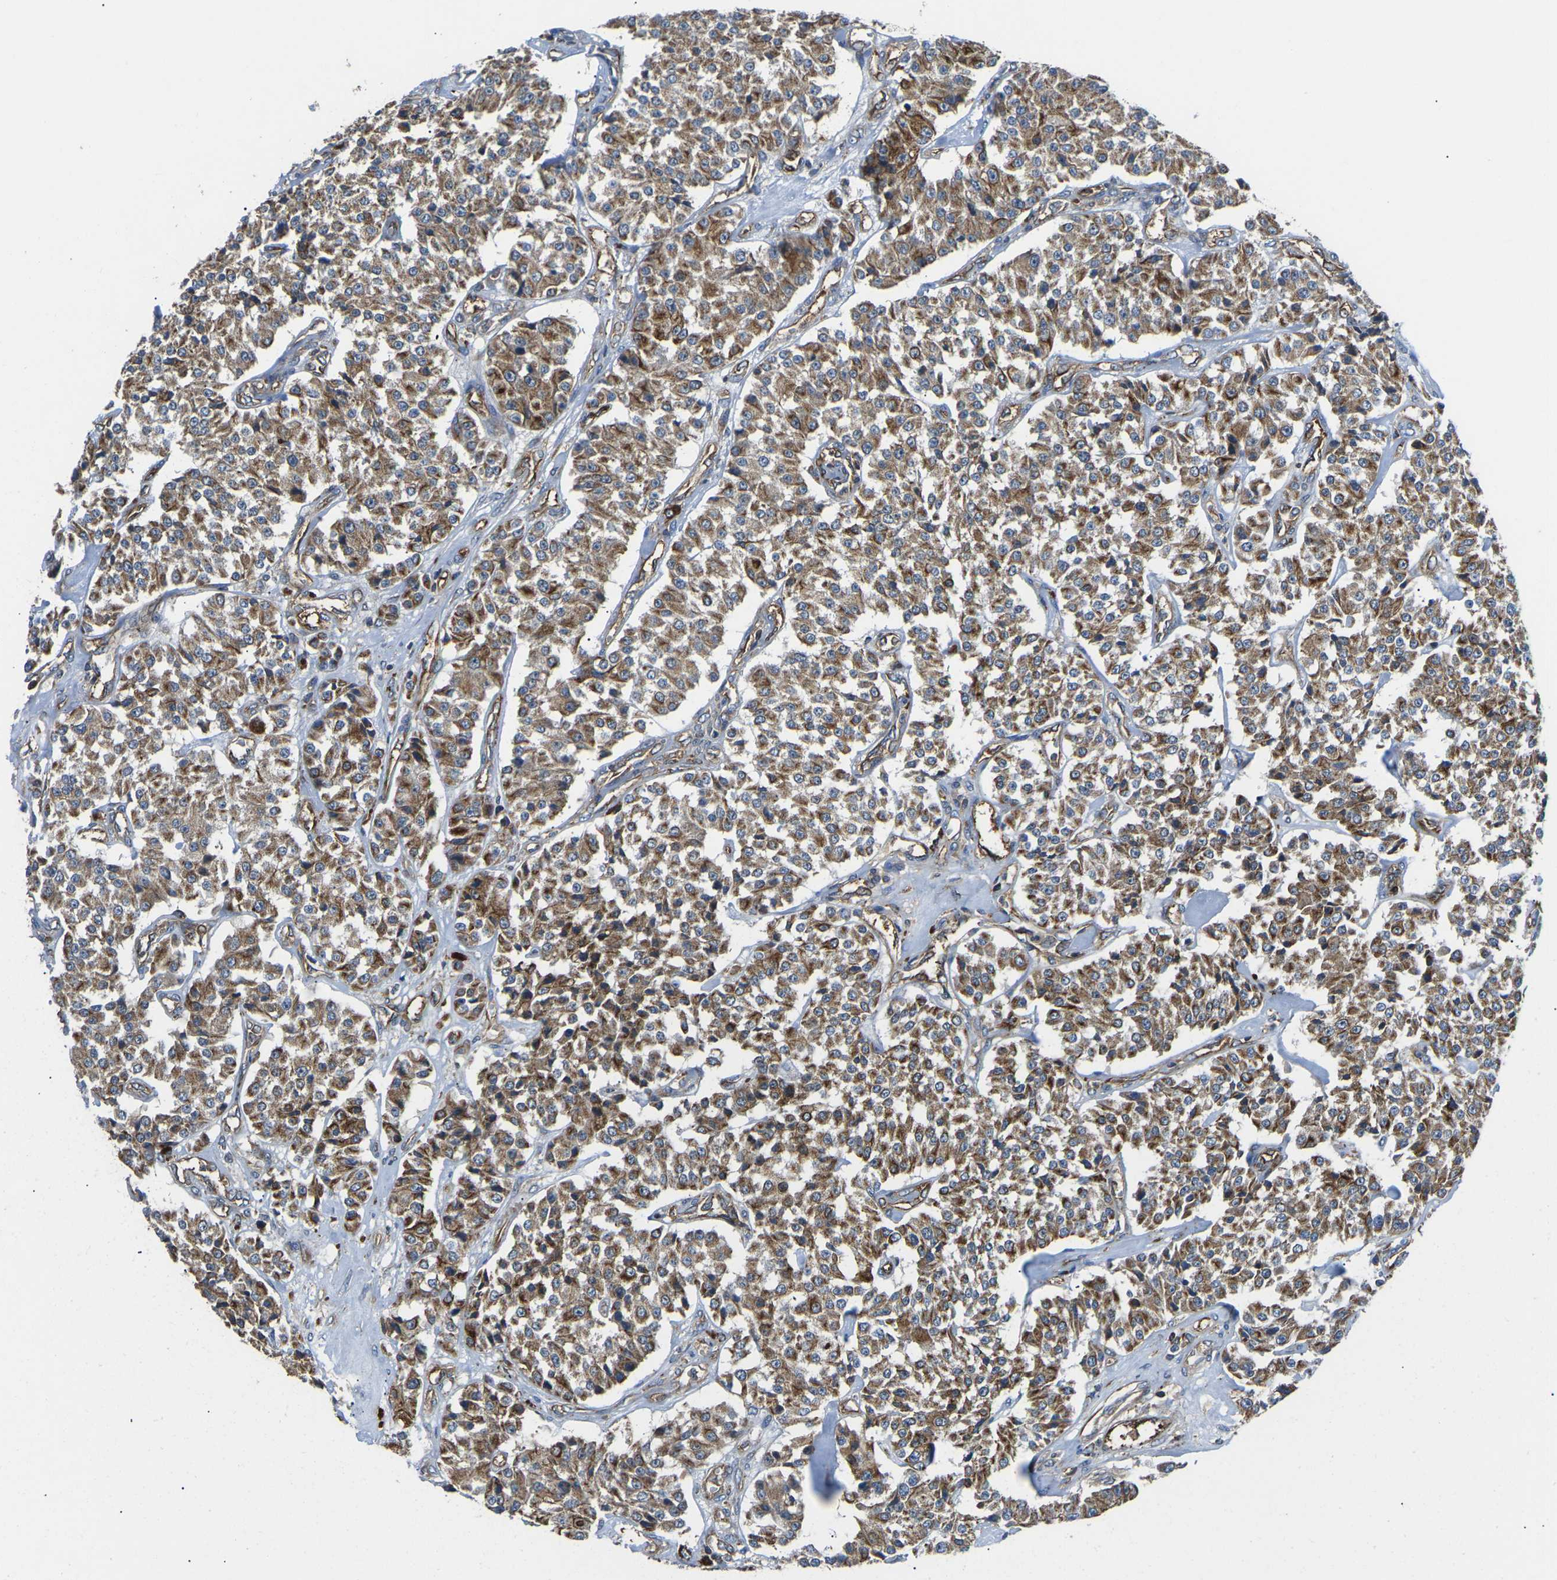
{"staining": {"intensity": "moderate", "quantity": ">75%", "location": "cytoplasmic/membranous"}, "tissue": "carcinoid", "cell_type": "Tumor cells", "image_type": "cancer", "snomed": [{"axis": "morphology", "description": "Carcinoid, malignant, NOS"}, {"axis": "topography", "description": "Pancreas"}], "caption": "Protein staining displays moderate cytoplasmic/membranous positivity in approximately >75% of tumor cells in carcinoid. (DAB (3,3'-diaminobenzidine) IHC with brightfield microscopy, high magnification).", "gene": "KCNJ15", "patient": {"sex": "male", "age": 41}}